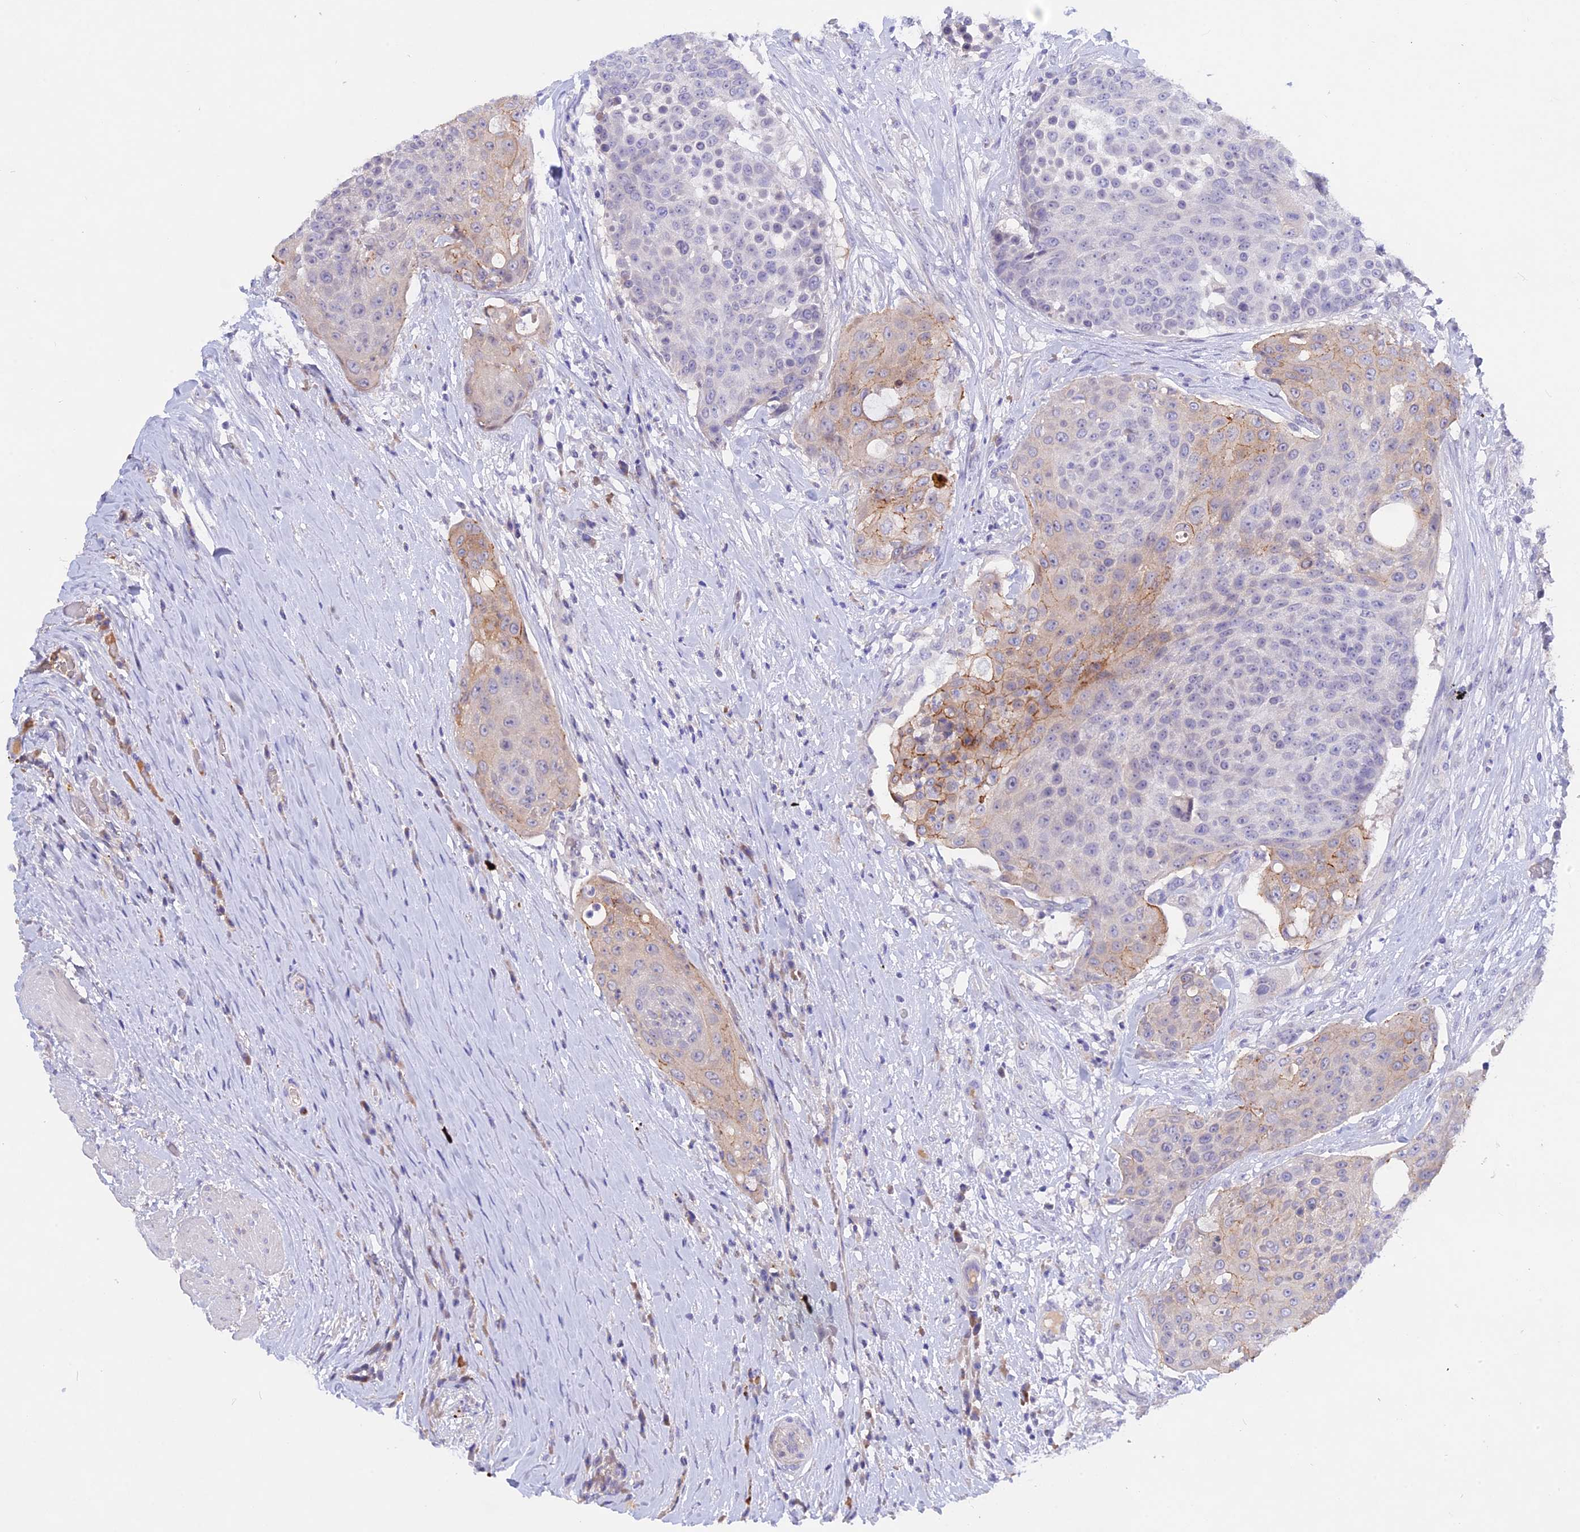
{"staining": {"intensity": "moderate", "quantity": "<25%", "location": "cytoplasmic/membranous"}, "tissue": "urothelial cancer", "cell_type": "Tumor cells", "image_type": "cancer", "snomed": [{"axis": "morphology", "description": "Urothelial carcinoma, High grade"}, {"axis": "topography", "description": "Urinary bladder"}], "caption": "Human urothelial cancer stained with a protein marker reveals moderate staining in tumor cells.", "gene": "GK5", "patient": {"sex": "female", "age": 63}}